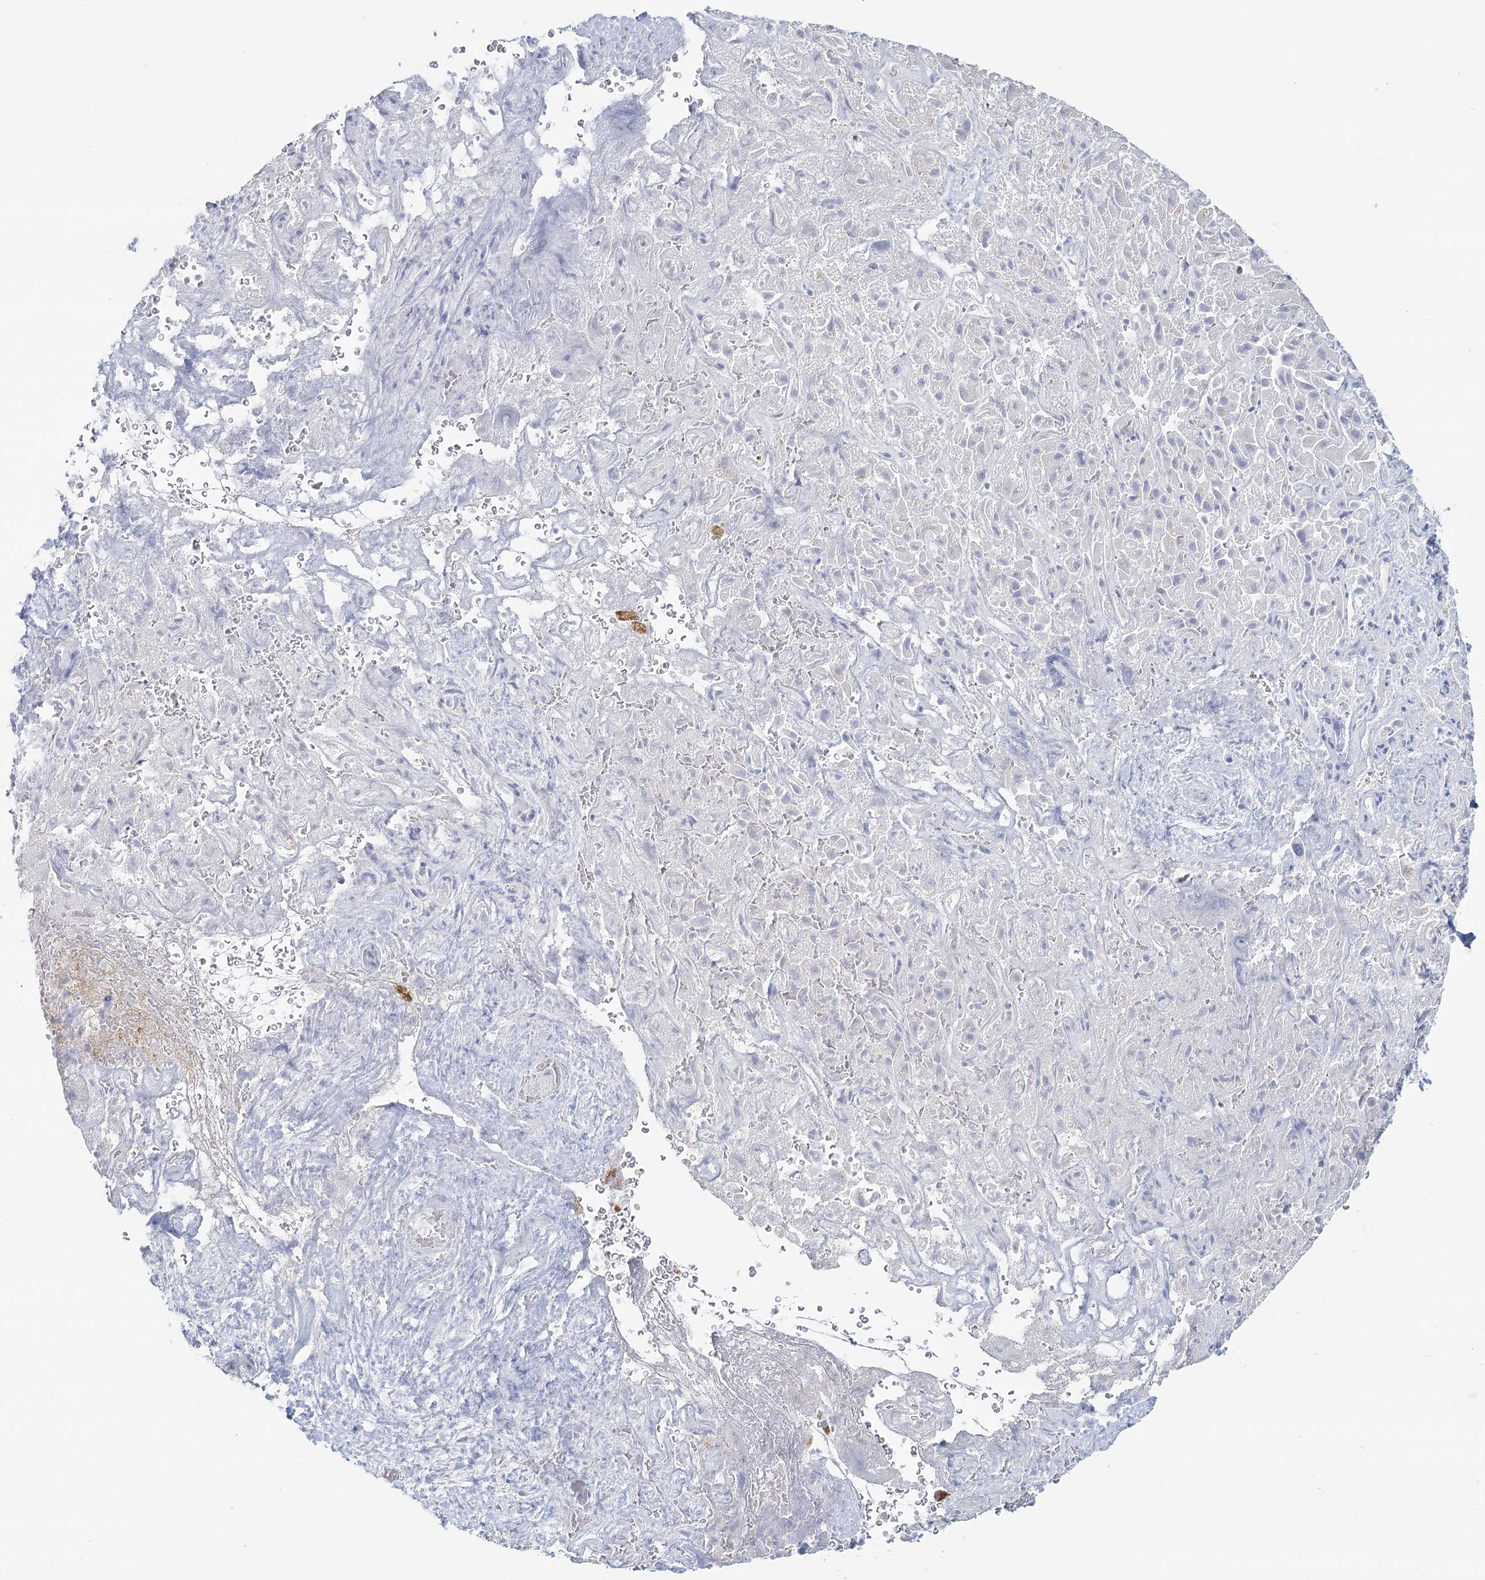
{"staining": {"intensity": "weak", "quantity": "<25%", "location": "cytoplasmic/membranous"}, "tissue": "liver cancer", "cell_type": "Tumor cells", "image_type": "cancer", "snomed": [{"axis": "morphology", "description": "Cholangiocarcinoma"}, {"axis": "topography", "description": "Liver"}], "caption": "There is no significant staining in tumor cells of liver cholangiocarcinoma.", "gene": "DMGDH", "patient": {"sex": "female", "age": 52}}